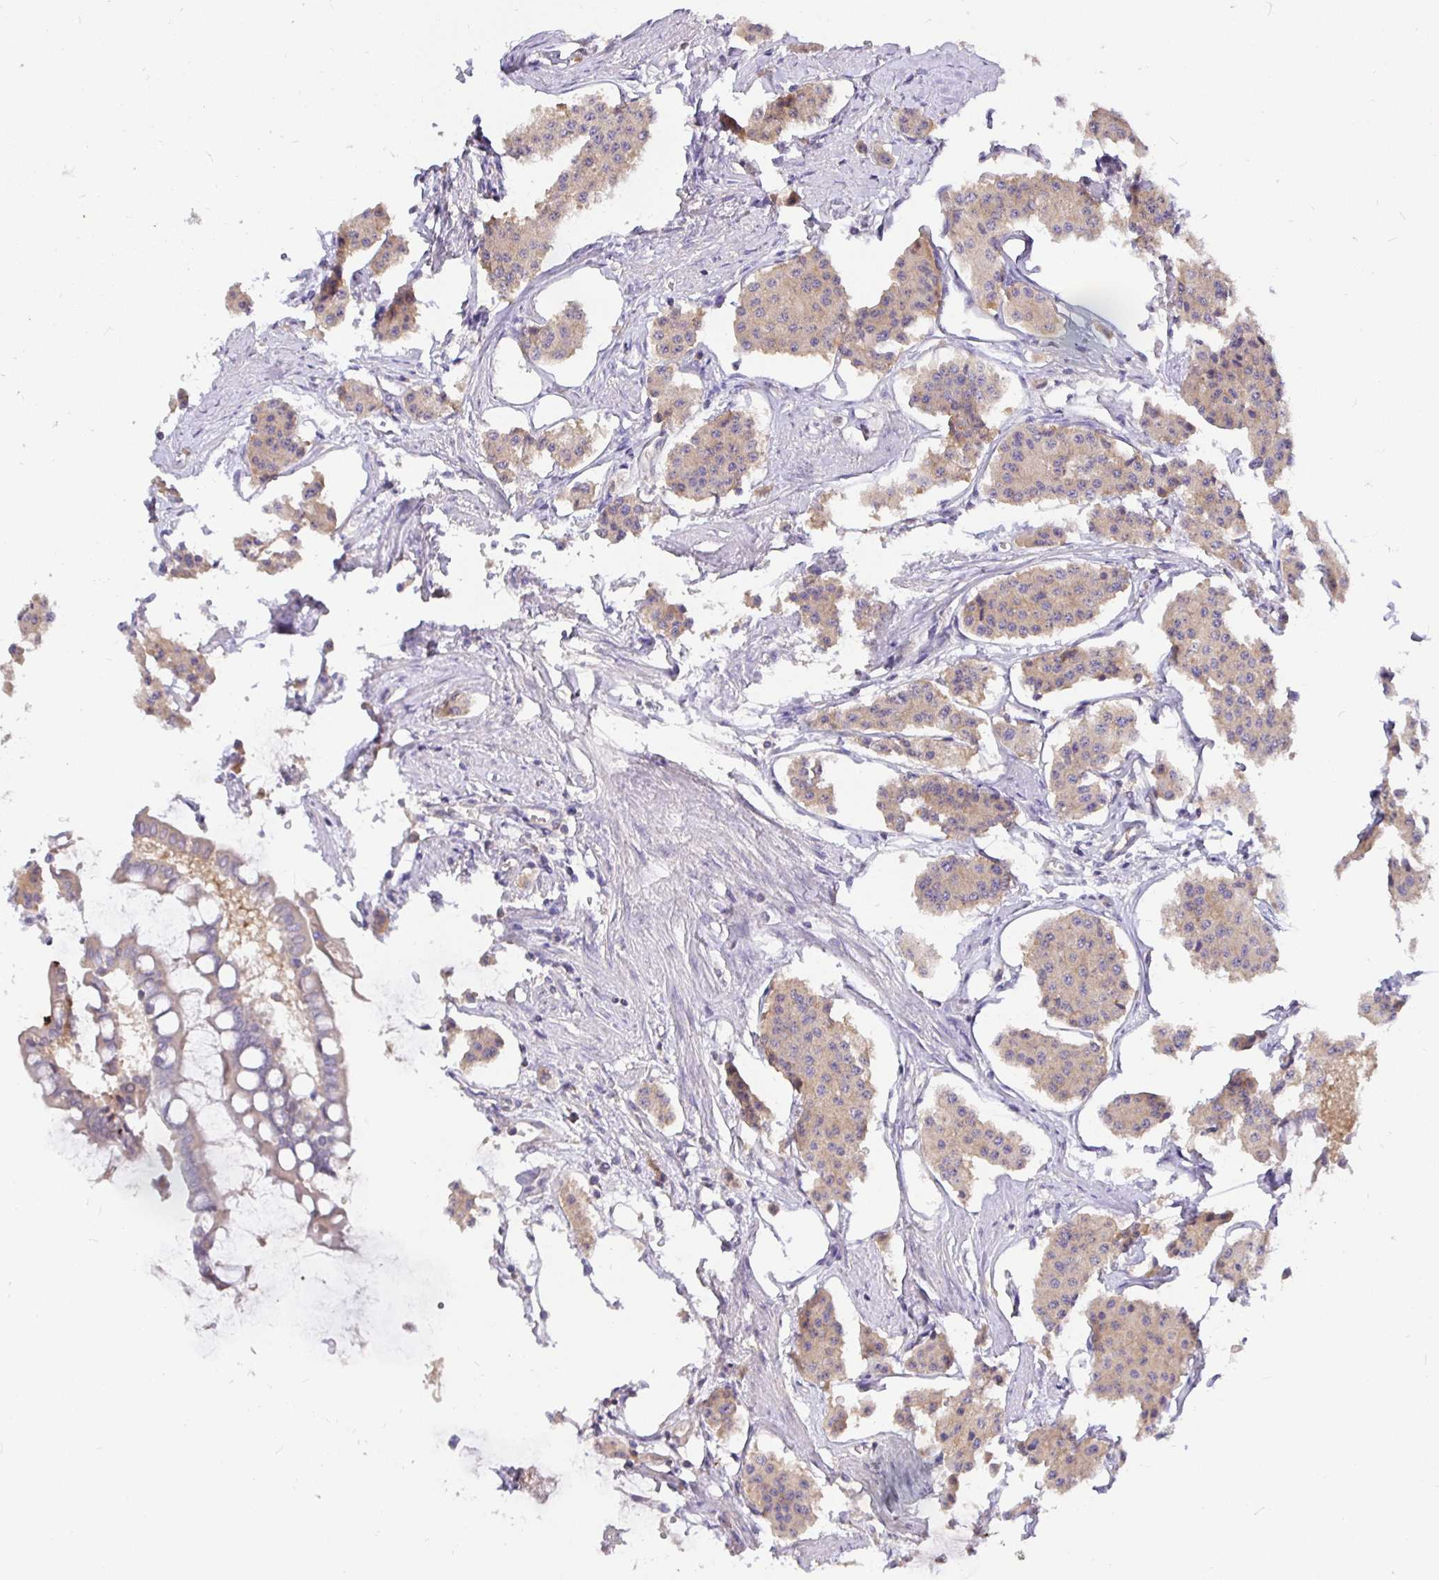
{"staining": {"intensity": "weak", "quantity": ">75%", "location": "cytoplasmic/membranous"}, "tissue": "carcinoid", "cell_type": "Tumor cells", "image_type": "cancer", "snomed": [{"axis": "morphology", "description": "Carcinoid, malignant, NOS"}, {"axis": "topography", "description": "Small intestine"}], "caption": "Malignant carcinoid stained with DAB immunohistochemistry exhibits low levels of weak cytoplasmic/membranous positivity in about >75% of tumor cells.", "gene": "KIF21A", "patient": {"sex": "female", "age": 65}}